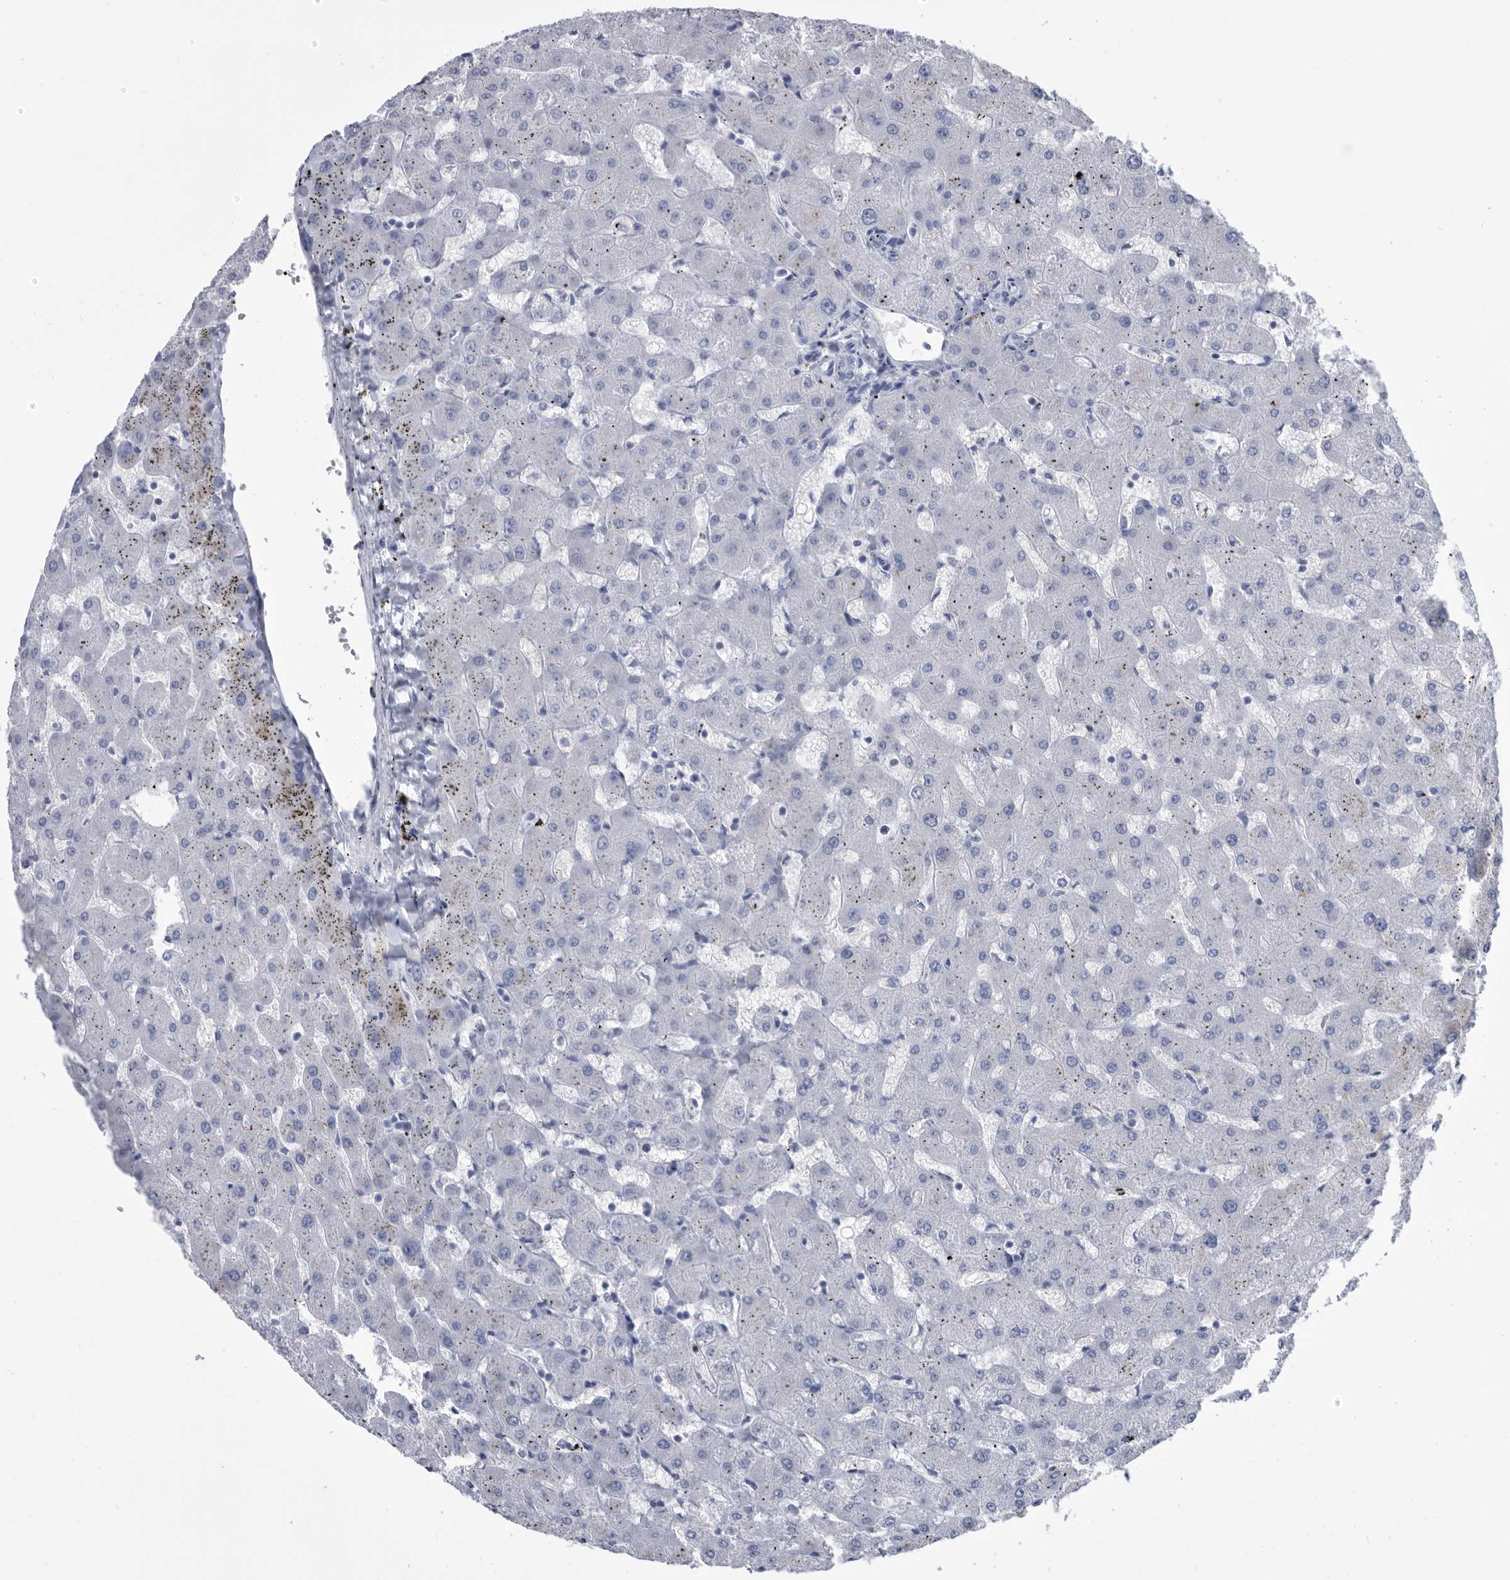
{"staining": {"intensity": "negative", "quantity": "none", "location": "none"}, "tissue": "liver", "cell_type": "Cholangiocytes", "image_type": "normal", "snomed": [{"axis": "morphology", "description": "Normal tissue, NOS"}, {"axis": "topography", "description": "Liver"}], "caption": "This is a histopathology image of IHC staining of benign liver, which shows no staining in cholangiocytes. (DAB immunohistochemistry, high magnification).", "gene": "BTBD6", "patient": {"sex": "female", "age": 63}}